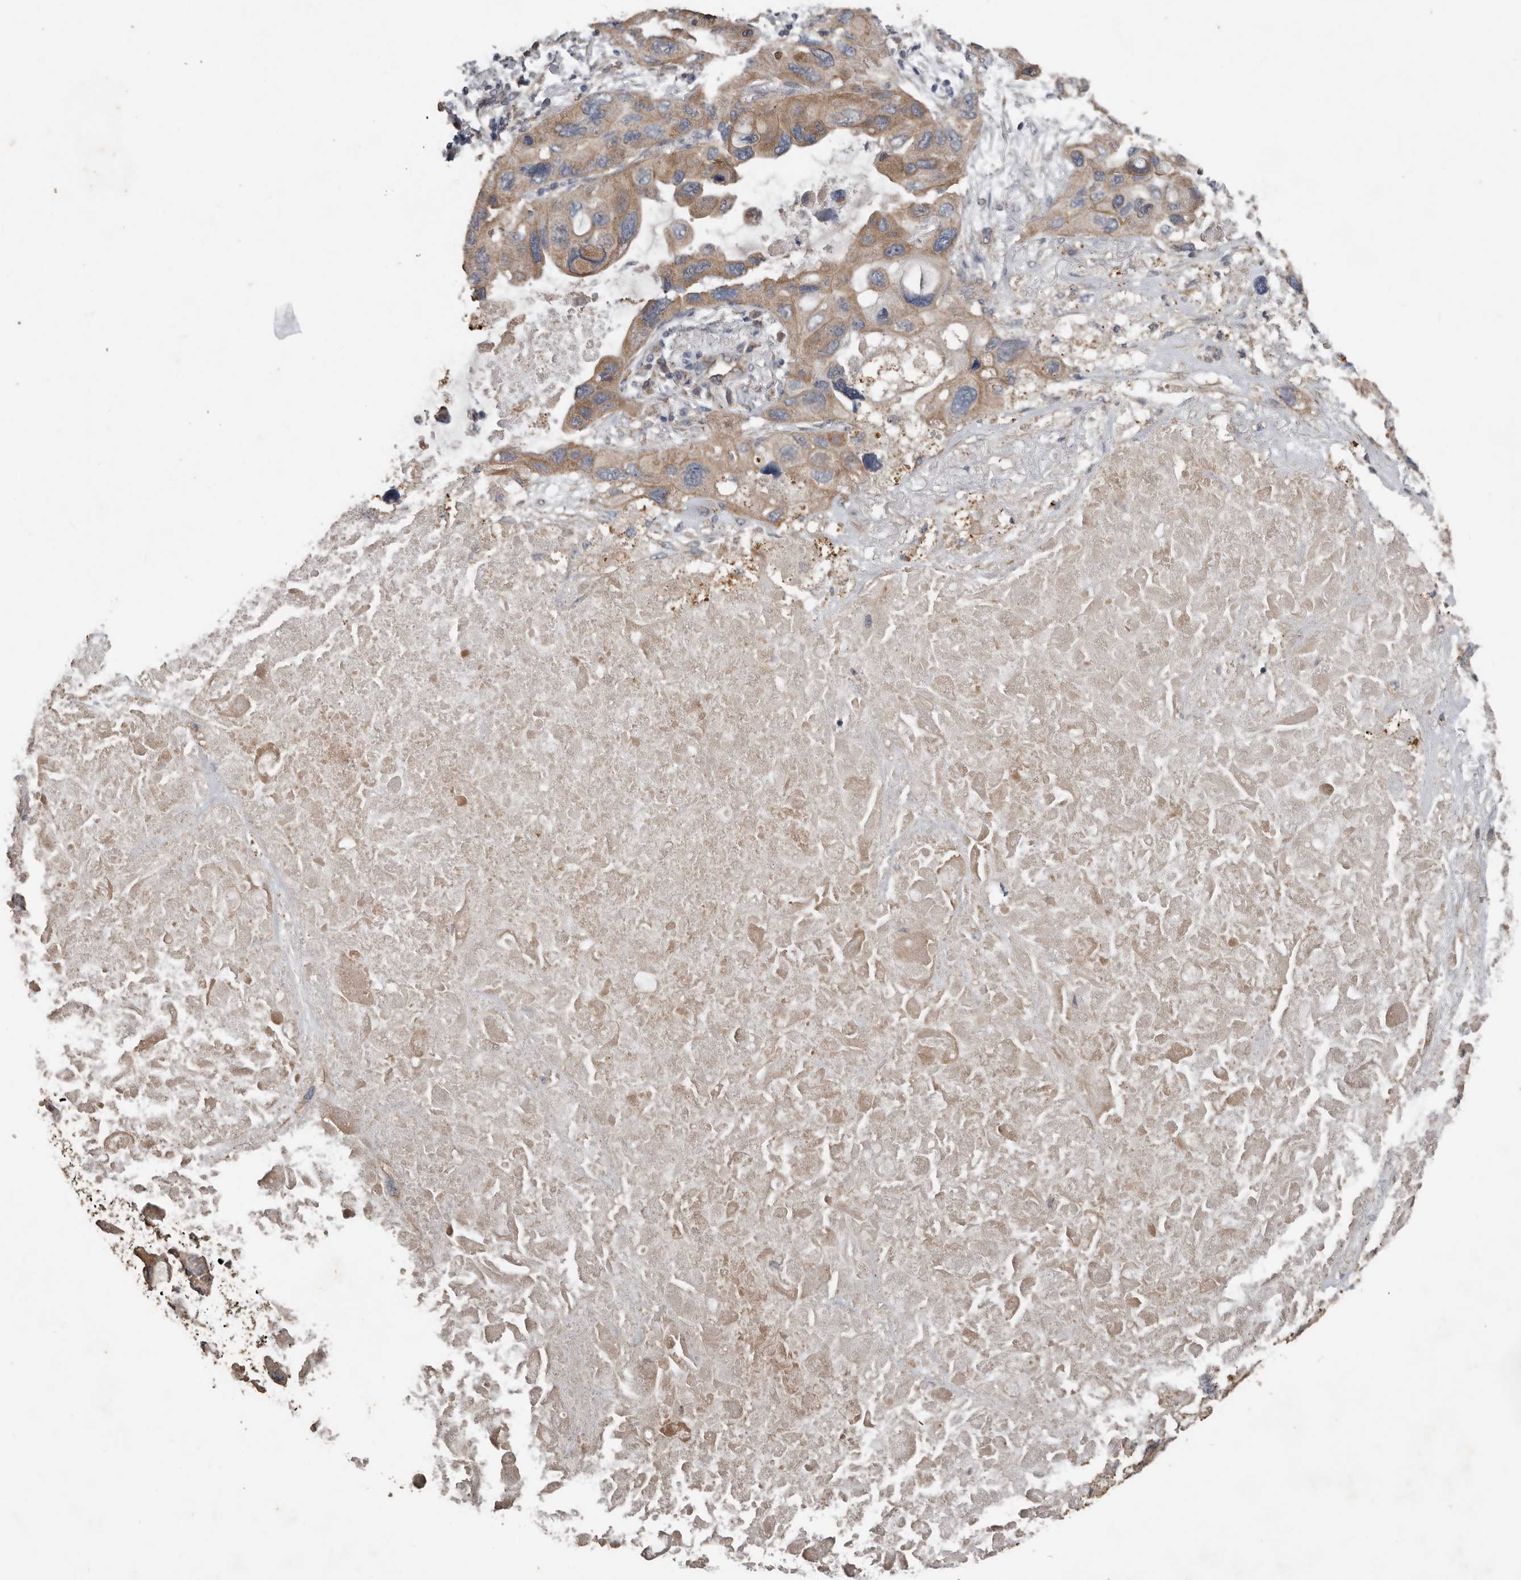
{"staining": {"intensity": "moderate", "quantity": ">75%", "location": "cytoplasmic/membranous"}, "tissue": "lung cancer", "cell_type": "Tumor cells", "image_type": "cancer", "snomed": [{"axis": "morphology", "description": "Squamous cell carcinoma, NOS"}, {"axis": "topography", "description": "Lung"}], "caption": "A micrograph of squamous cell carcinoma (lung) stained for a protein demonstrates moderate cytoplasmic/membranous brown staining in tumor cells.", "gene": "HYAL4", "patient": {"sex": "female", "age": 73}}